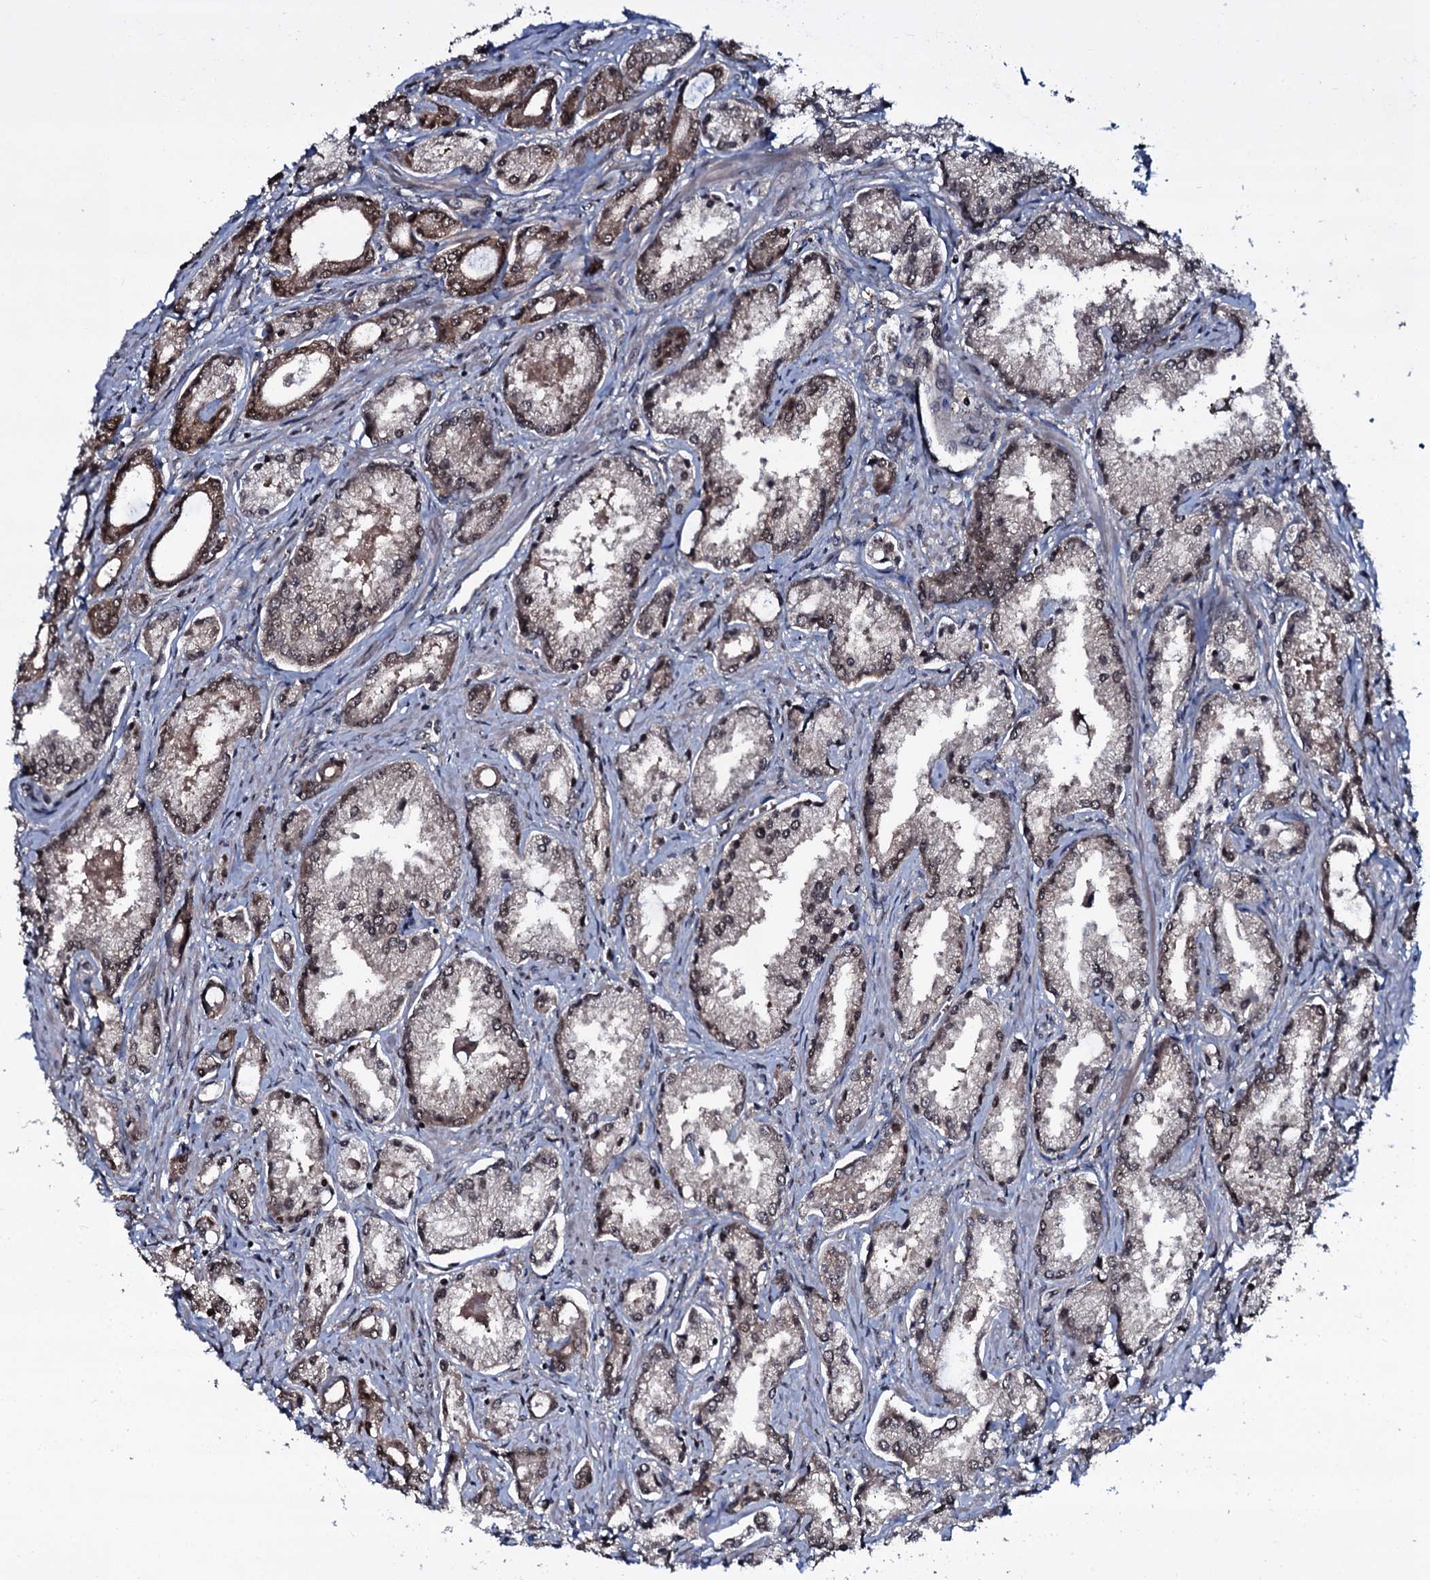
{"staining": {"intensity": "moderate", "quantity": "25%-75%", "location": "cytoplasmic/membranous,nuclear"}, "tissue": "prostate cancer", "cell_type": "Tumor cells", "image_type": "cancer", "snomed": [{"axis": "morphology", "description": "Adenocarcinoma, Low grade"}, {"axis": "topography", "description": "Prostate"}], "caption": "About 25%-75% of tumor cells in prostate cancer reveal moderate cytoplasmic/membranous and nuclear protein positivity as visualized by brown immunohistochemical staining.", "gene": "HDDC3", "patient": {"sex": "male", "age": 68}}